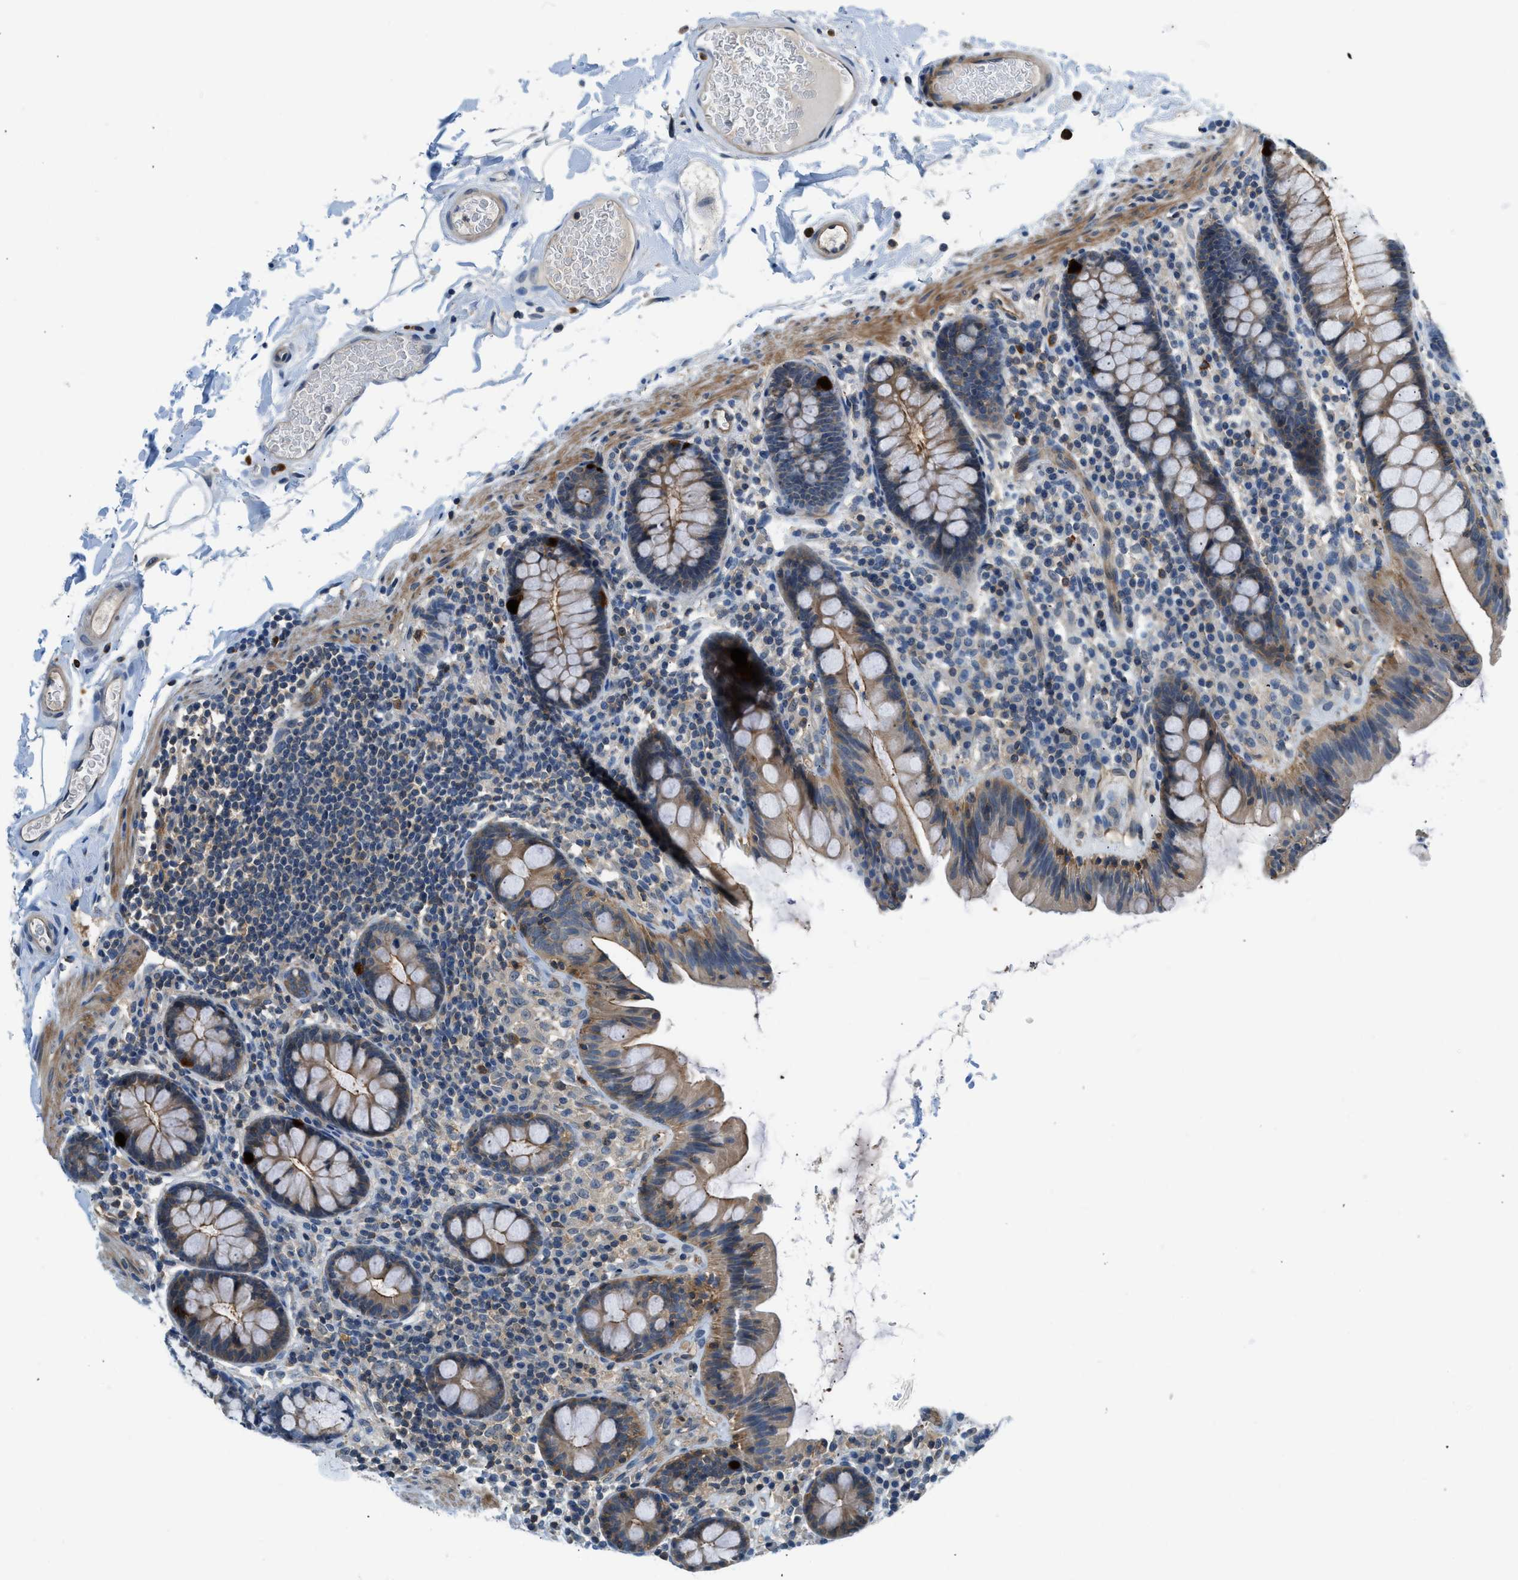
{"staining": {"intensity": "moderate", "quantity": ">75%", "location": "cytoplasmic/membranous"}, "tissue": "colon", "cell_type": "Endothelial cells", "image_type": "normal", "snomed": [{"axis": "morphology", "description": "Normal tissue, NOS"}, {"axis": "topography", "description": "Colon"}], "caption": "Protein staining exhibits moderate cytoplasmic/membranous positivity in about >75% of endothelial cells in unremarkable colon.", "gene": "CBLB", "patient": {"sex": "female", "age": 80}}